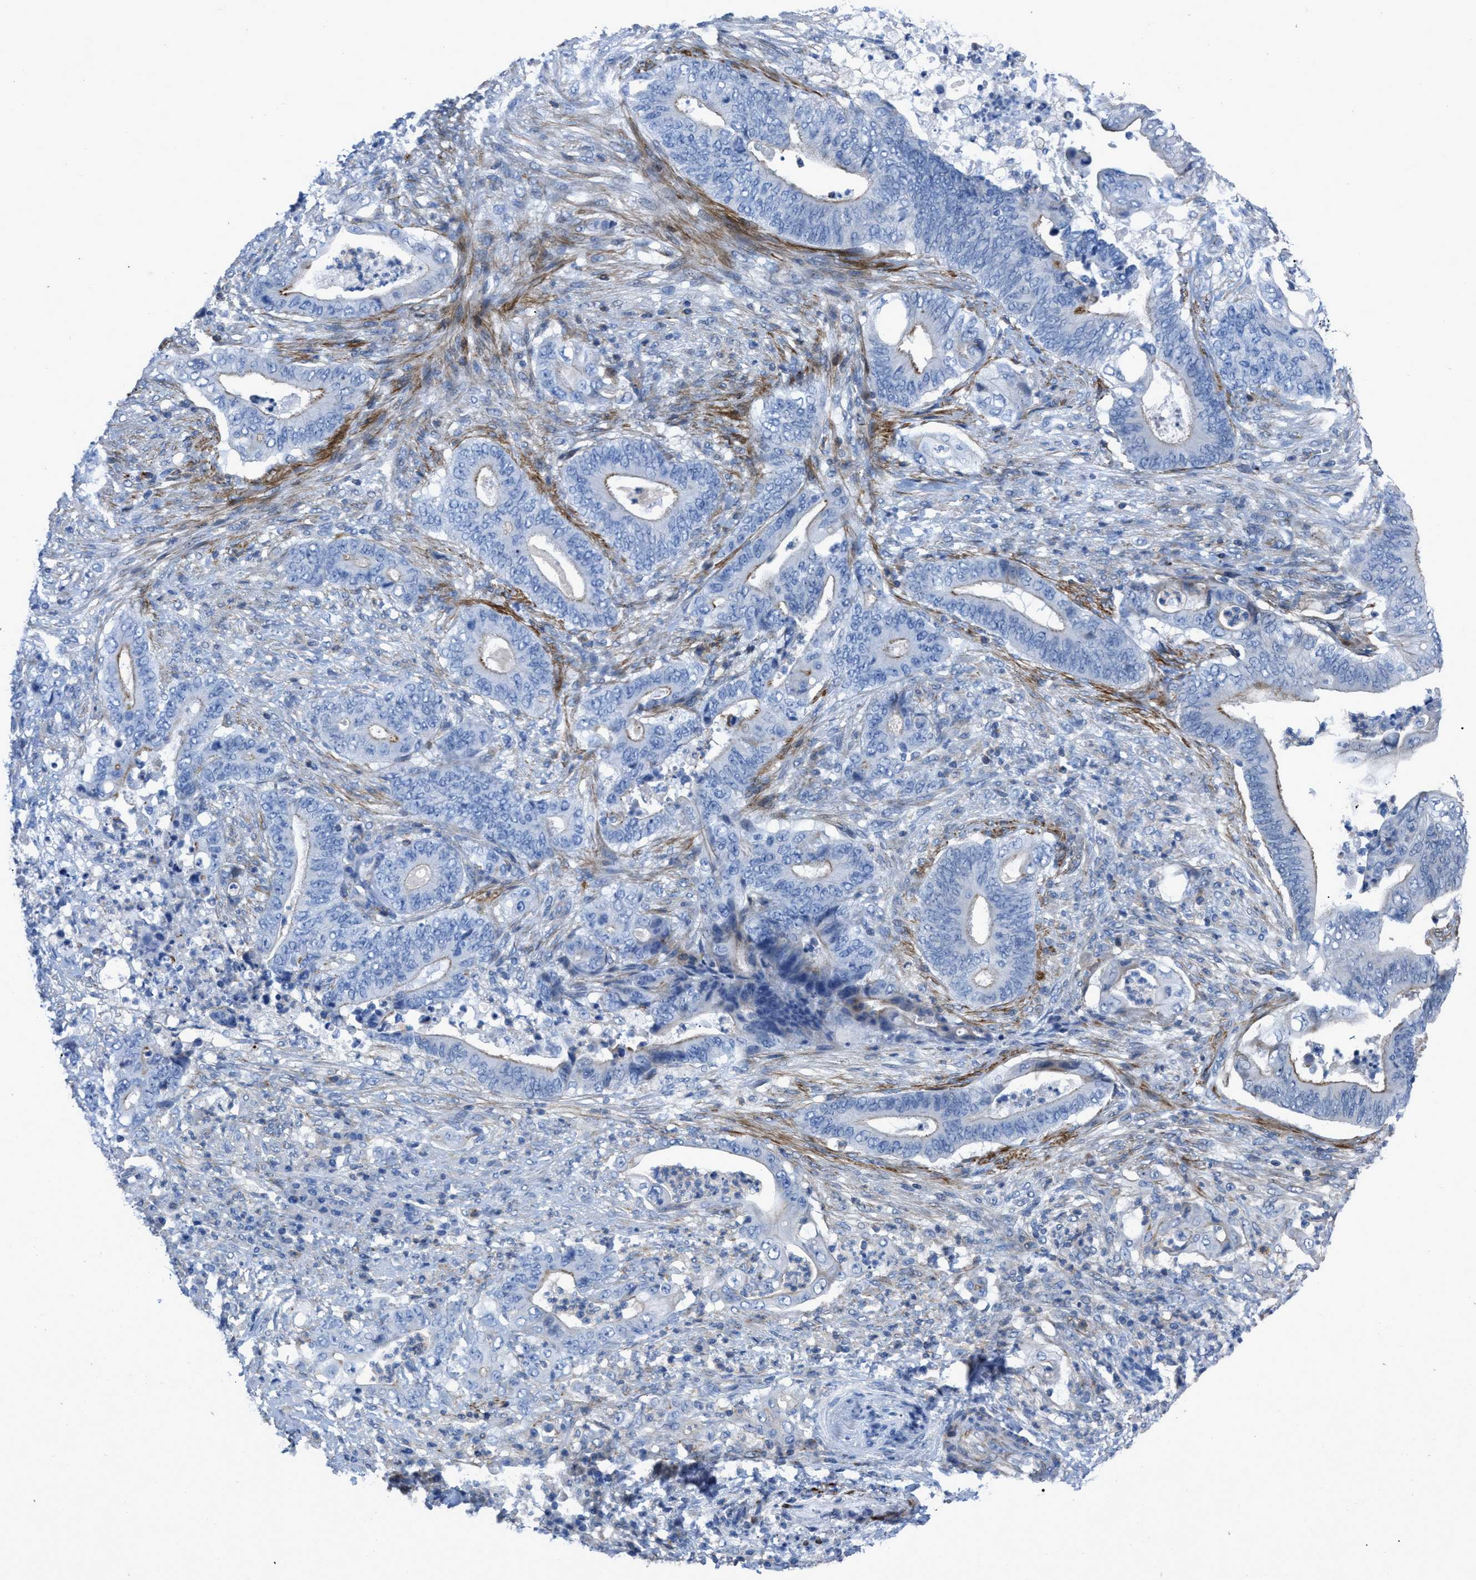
{"staining": {"intensity": "weak", "quantity": "25%-75%", "location": "cytoplasmic/membranous"}, "tissue": "stomach cancer", "cell_type": "Tumor cells", "image_type": "cancer", "snomed": [{"axis": "morphology", "description": "Adenocarcinoma, NOS"}, {"axis": "topography", "description": "Stomach"}], "caption": "Tumor cells demonstrate low levels of weak cytoplasmic/membranous expression in approximately 25%-75% of cells in stomach adenocarcinoma. Nuclei are stained in blue.", "gene": "PRMT2", "patient": {"sex": "female", "age": 73}}